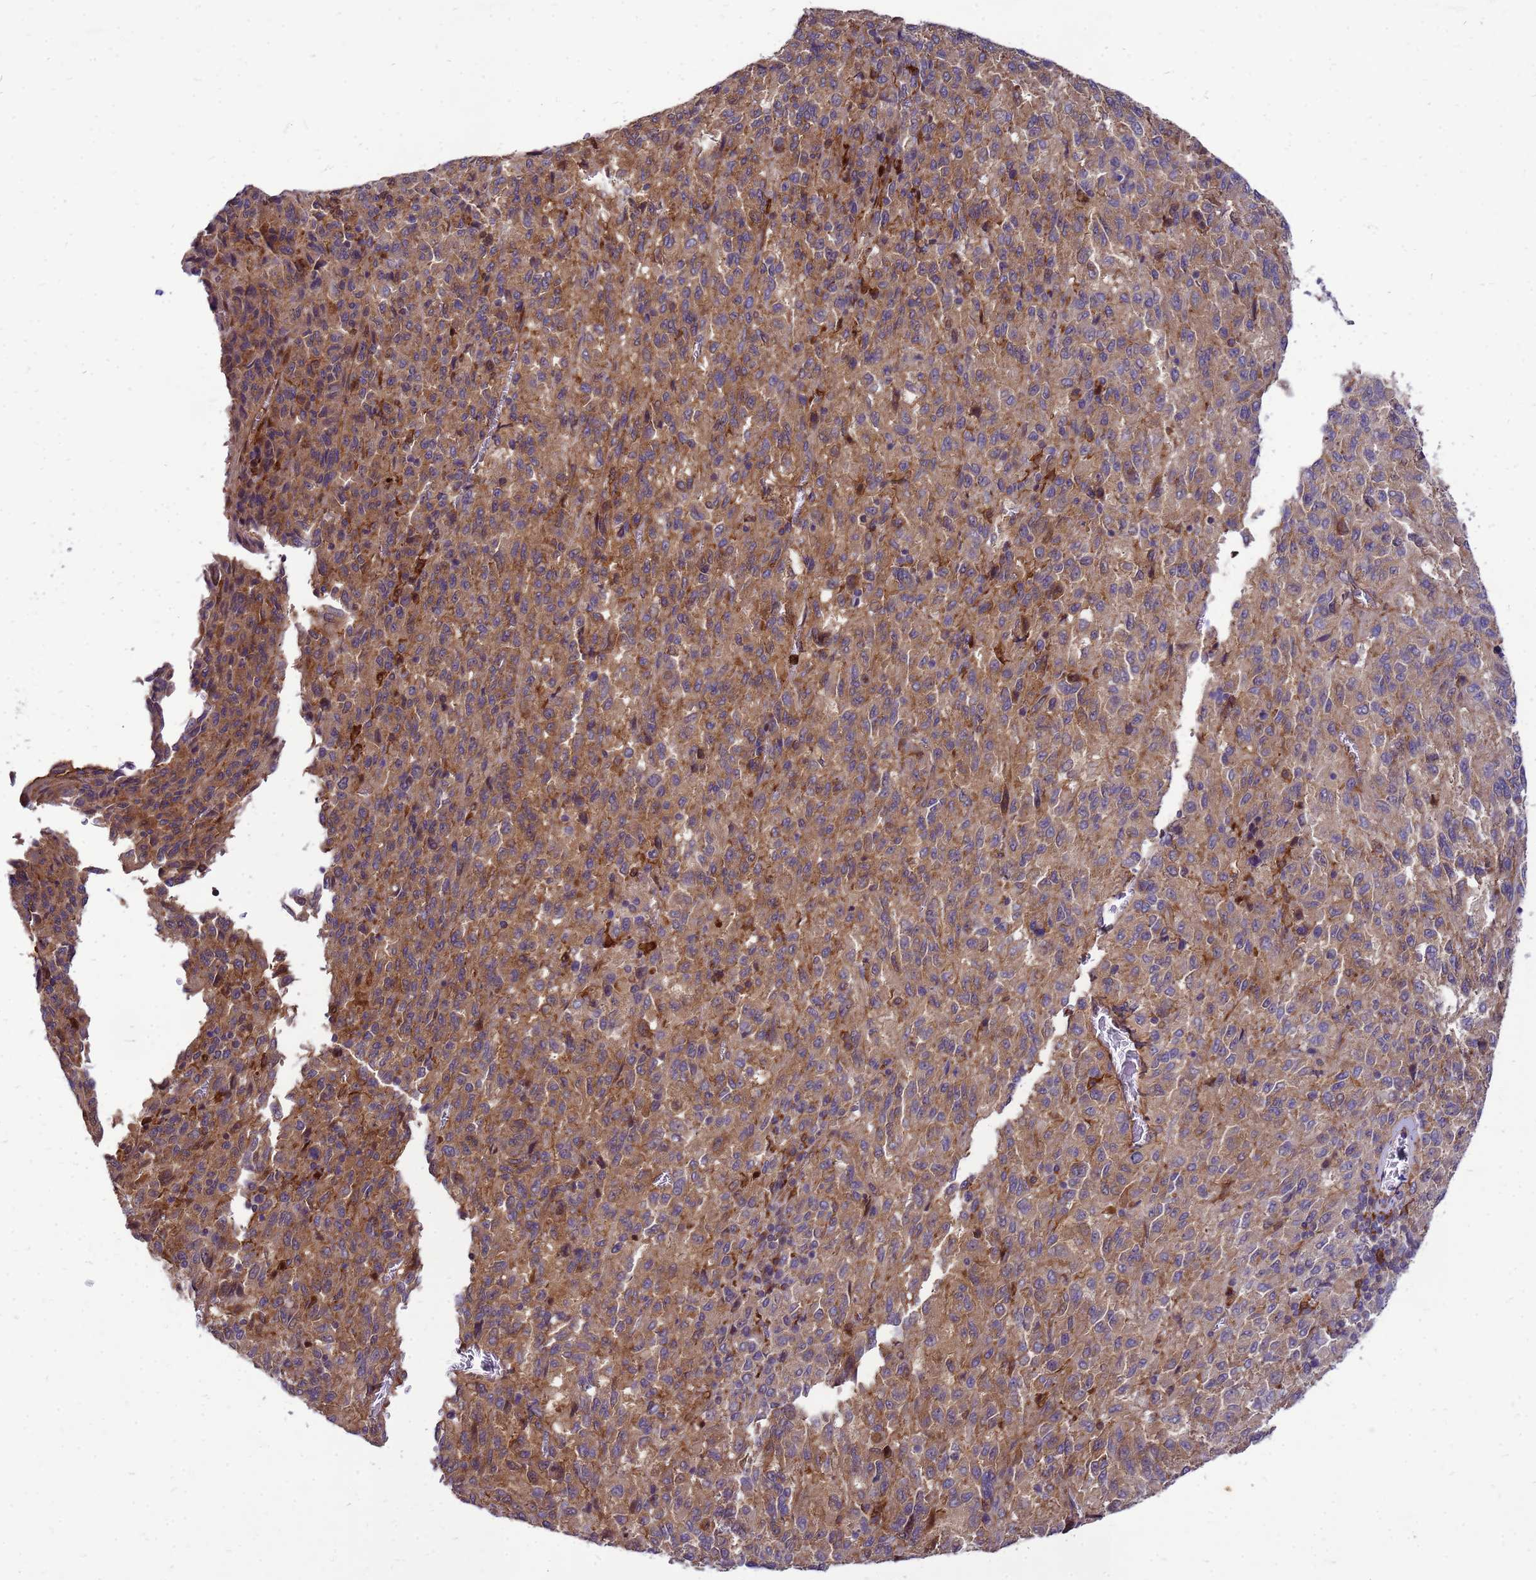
{"staining": {"intensity": "moderate", "quantity": ">75%", "location": "cytoplasmic/membranous"}, "tissue": "melanoma", "cell_type": "Tumor cells", "image_type": "cancer", "snomed": [{"axis": "morphology", "description": "Malignant melanoma, Metastatic site"}, {"axis": "topography", "description": "Lung"}], "caption": "DAB (3,3'-diaminobenzidine) immunohistochemical staining of human melanoma demonstrates moderate cytoplasmic/membranous protein expression in approximately >75% of tumor cells.", "gene": "RNF215", "patient": {"sex": "male", "age": 64}}